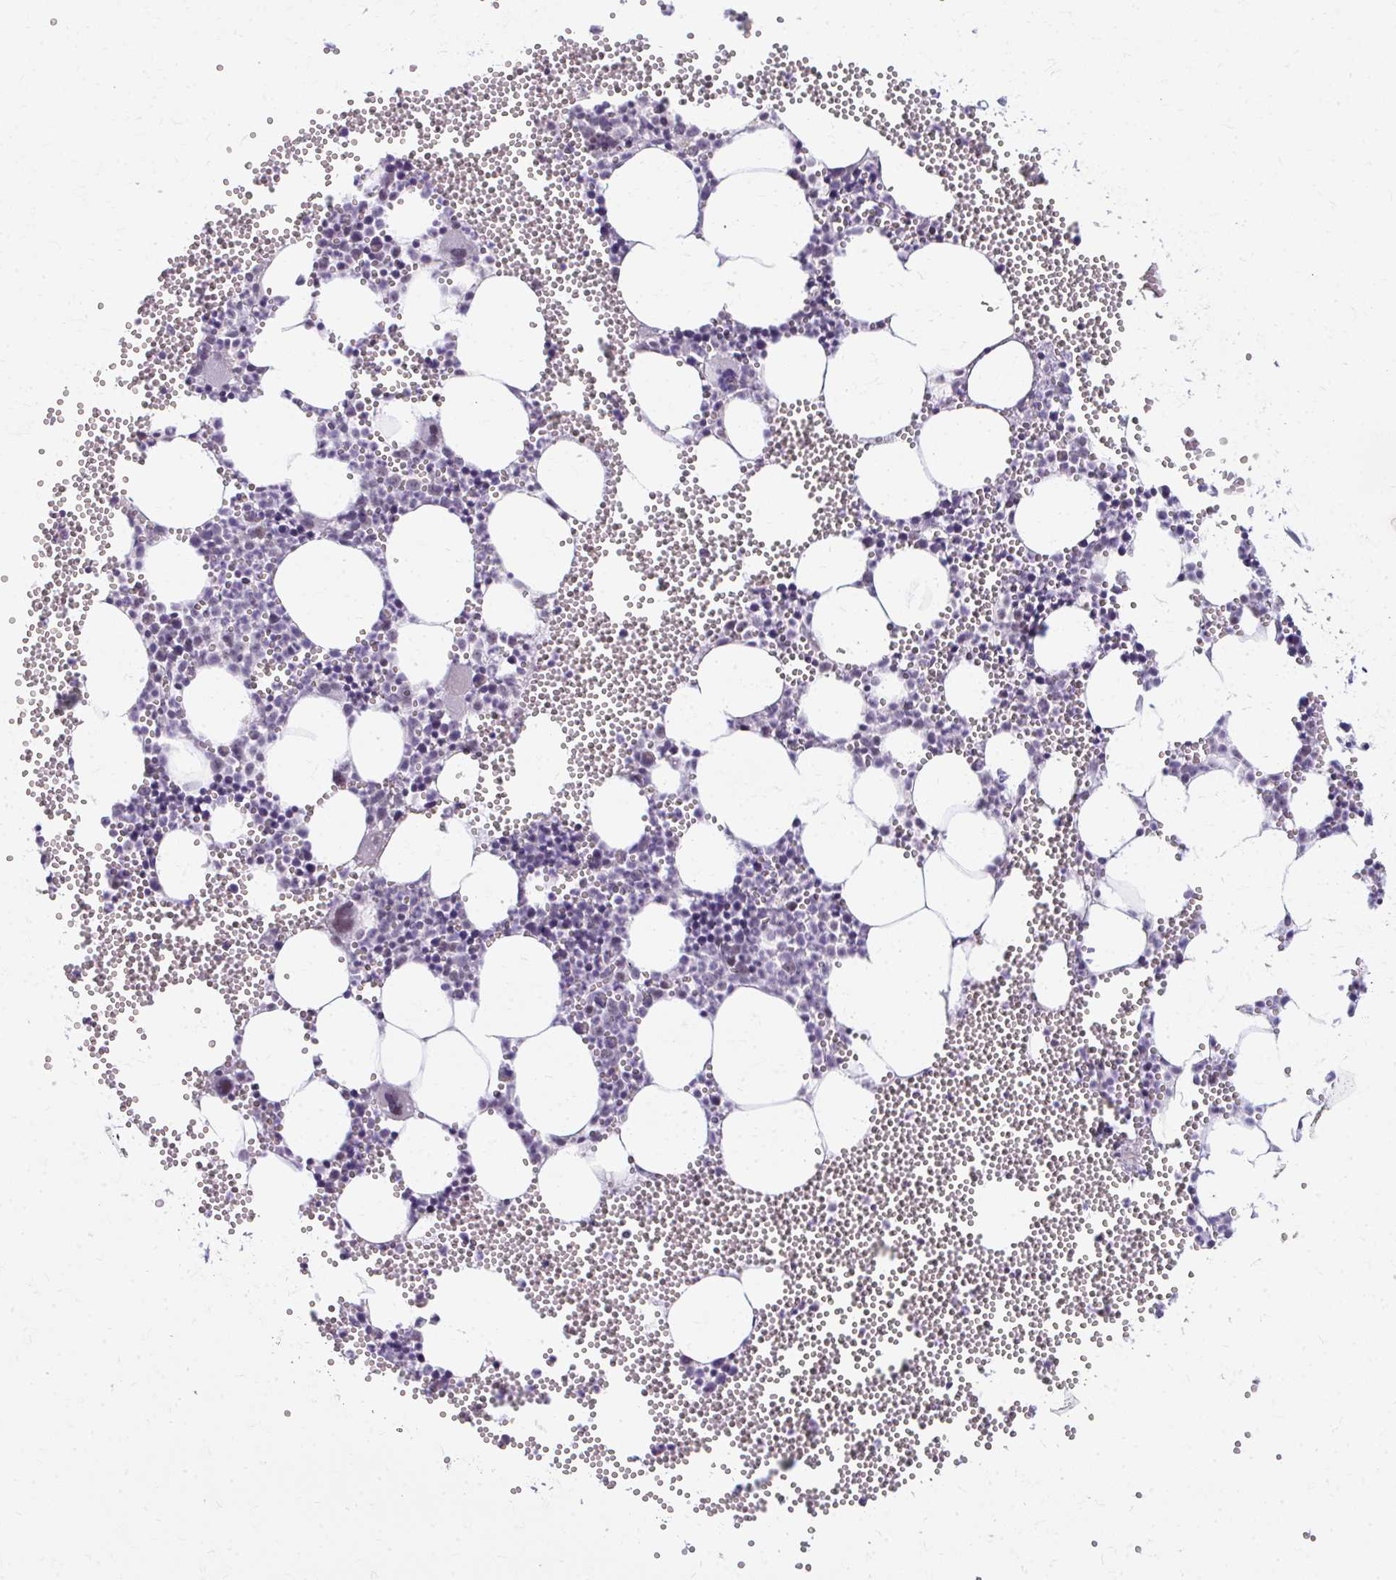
{"staining": {"intensity": "weak", "quantity": "<25%", "location": "nuclear"}, "tissue": "bone marrow", "cell_type": "Hematopoietic cells", "image_type": "normal", "snomed": [{"axis": "morphology", "description": "Normal tissue, NOS"}, {"axis": "topography", "description": "Bone marrow"}], "caption": "Immunohistochemical staining of unremarkable human bone marrow exhibits no significant positivity in hematopoietic cells. (Stains: DAB IHC with hematoxylin counter stain, Microscopy: brightfield microscopy at high magnification).", "gene": "MAF1", "patient": {"sex": "female", "age": 80}}